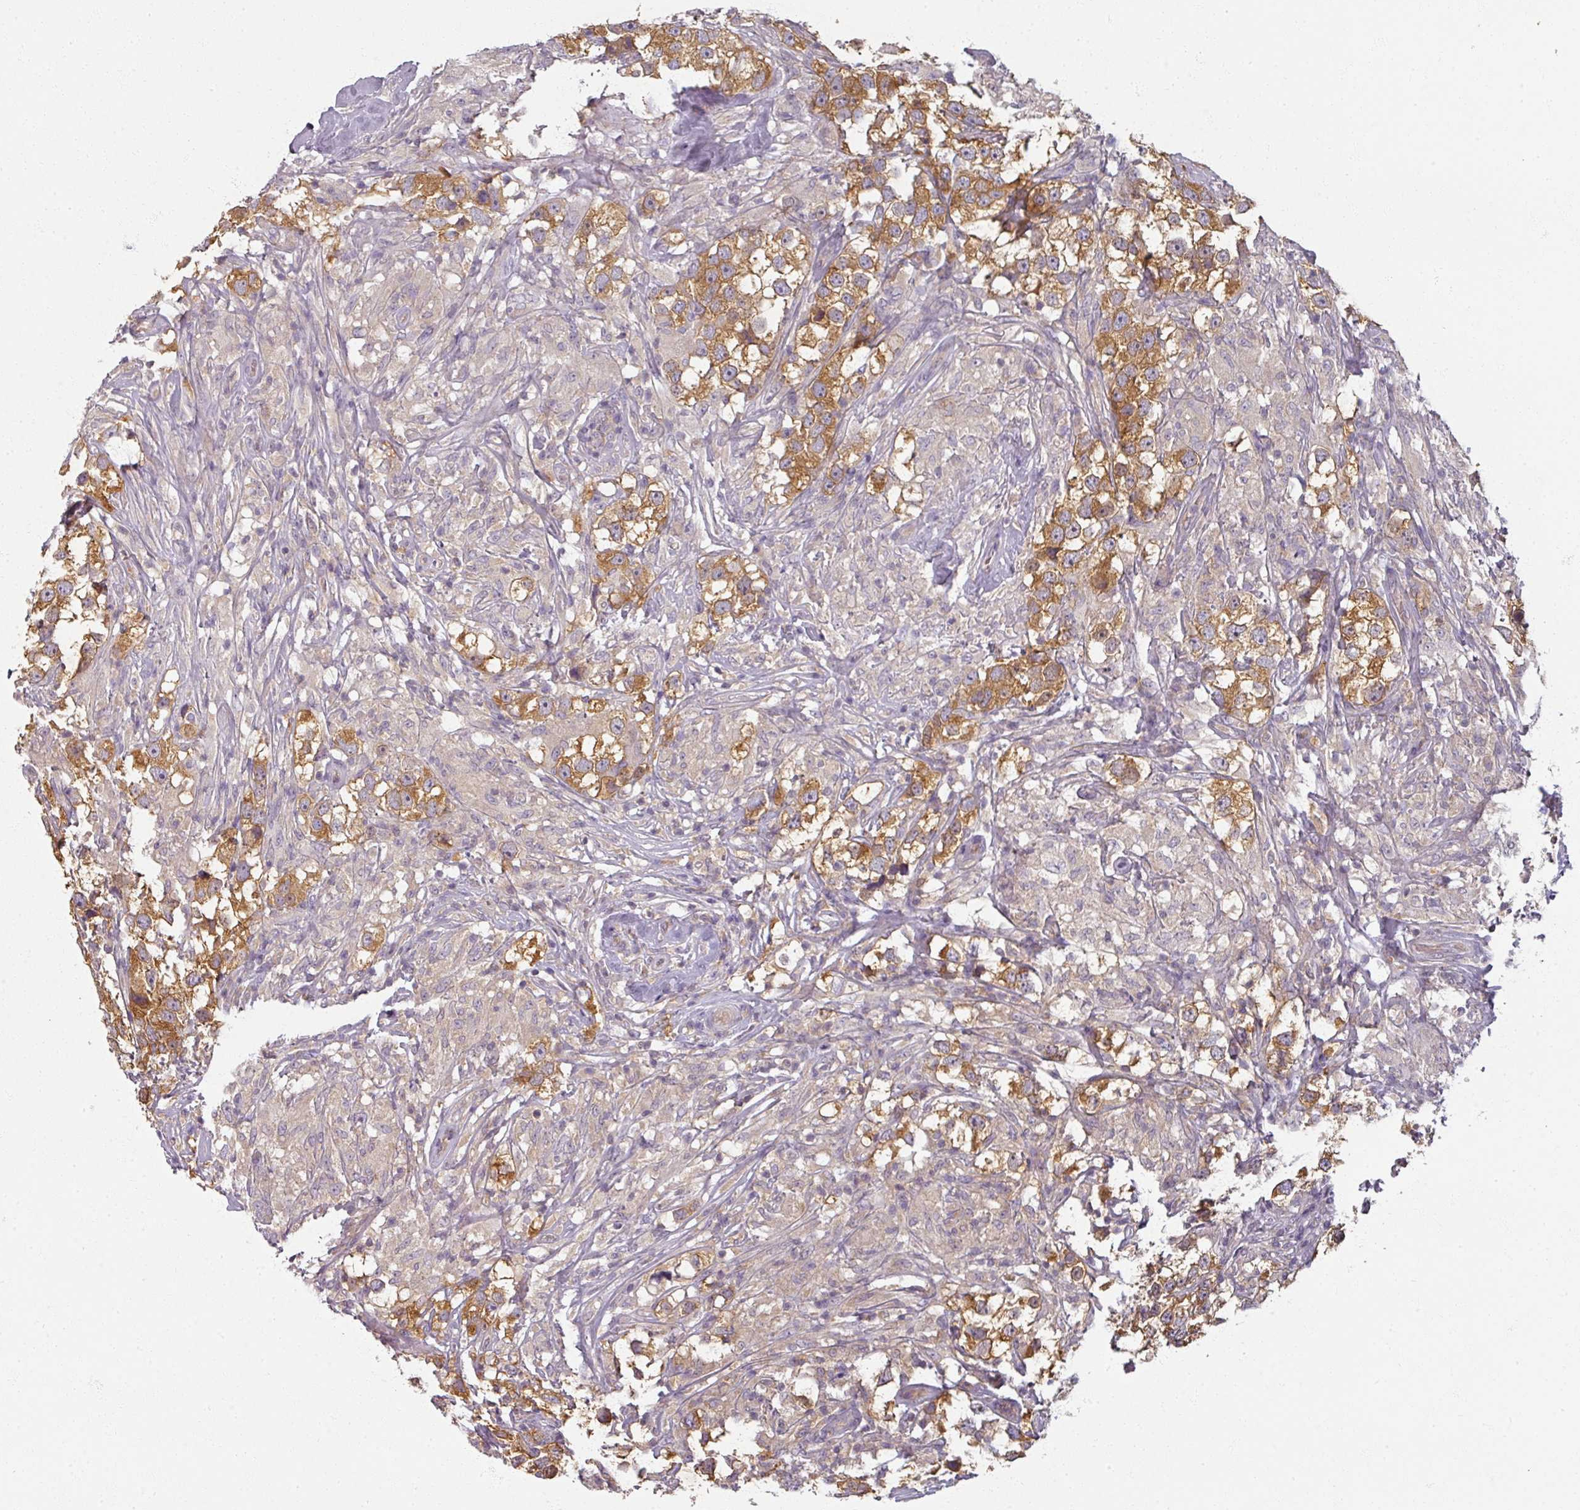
{"staining": {"intensity": "strong", "quantity": ">75%", "location": "cytoplasmic/membranous"}, "tissue": "testis cancer", "cell_type": "Tumor cells", "image_type": "cancer", "snomed": [{"axis": "morphology", "description": "Seminoma, NOS"}, {"axis": "topography", "description": "Testis"}], "caption": "An immunohistochemistry (IHC) micrograph of neoplastic tissue is shown. Protein staining in brown shows strong cytoplasmic/membranous positivity in testis seminoma within tumor cells.", "gene": "AGPAT4", "patient": {"sex": "male", "age": 46}}